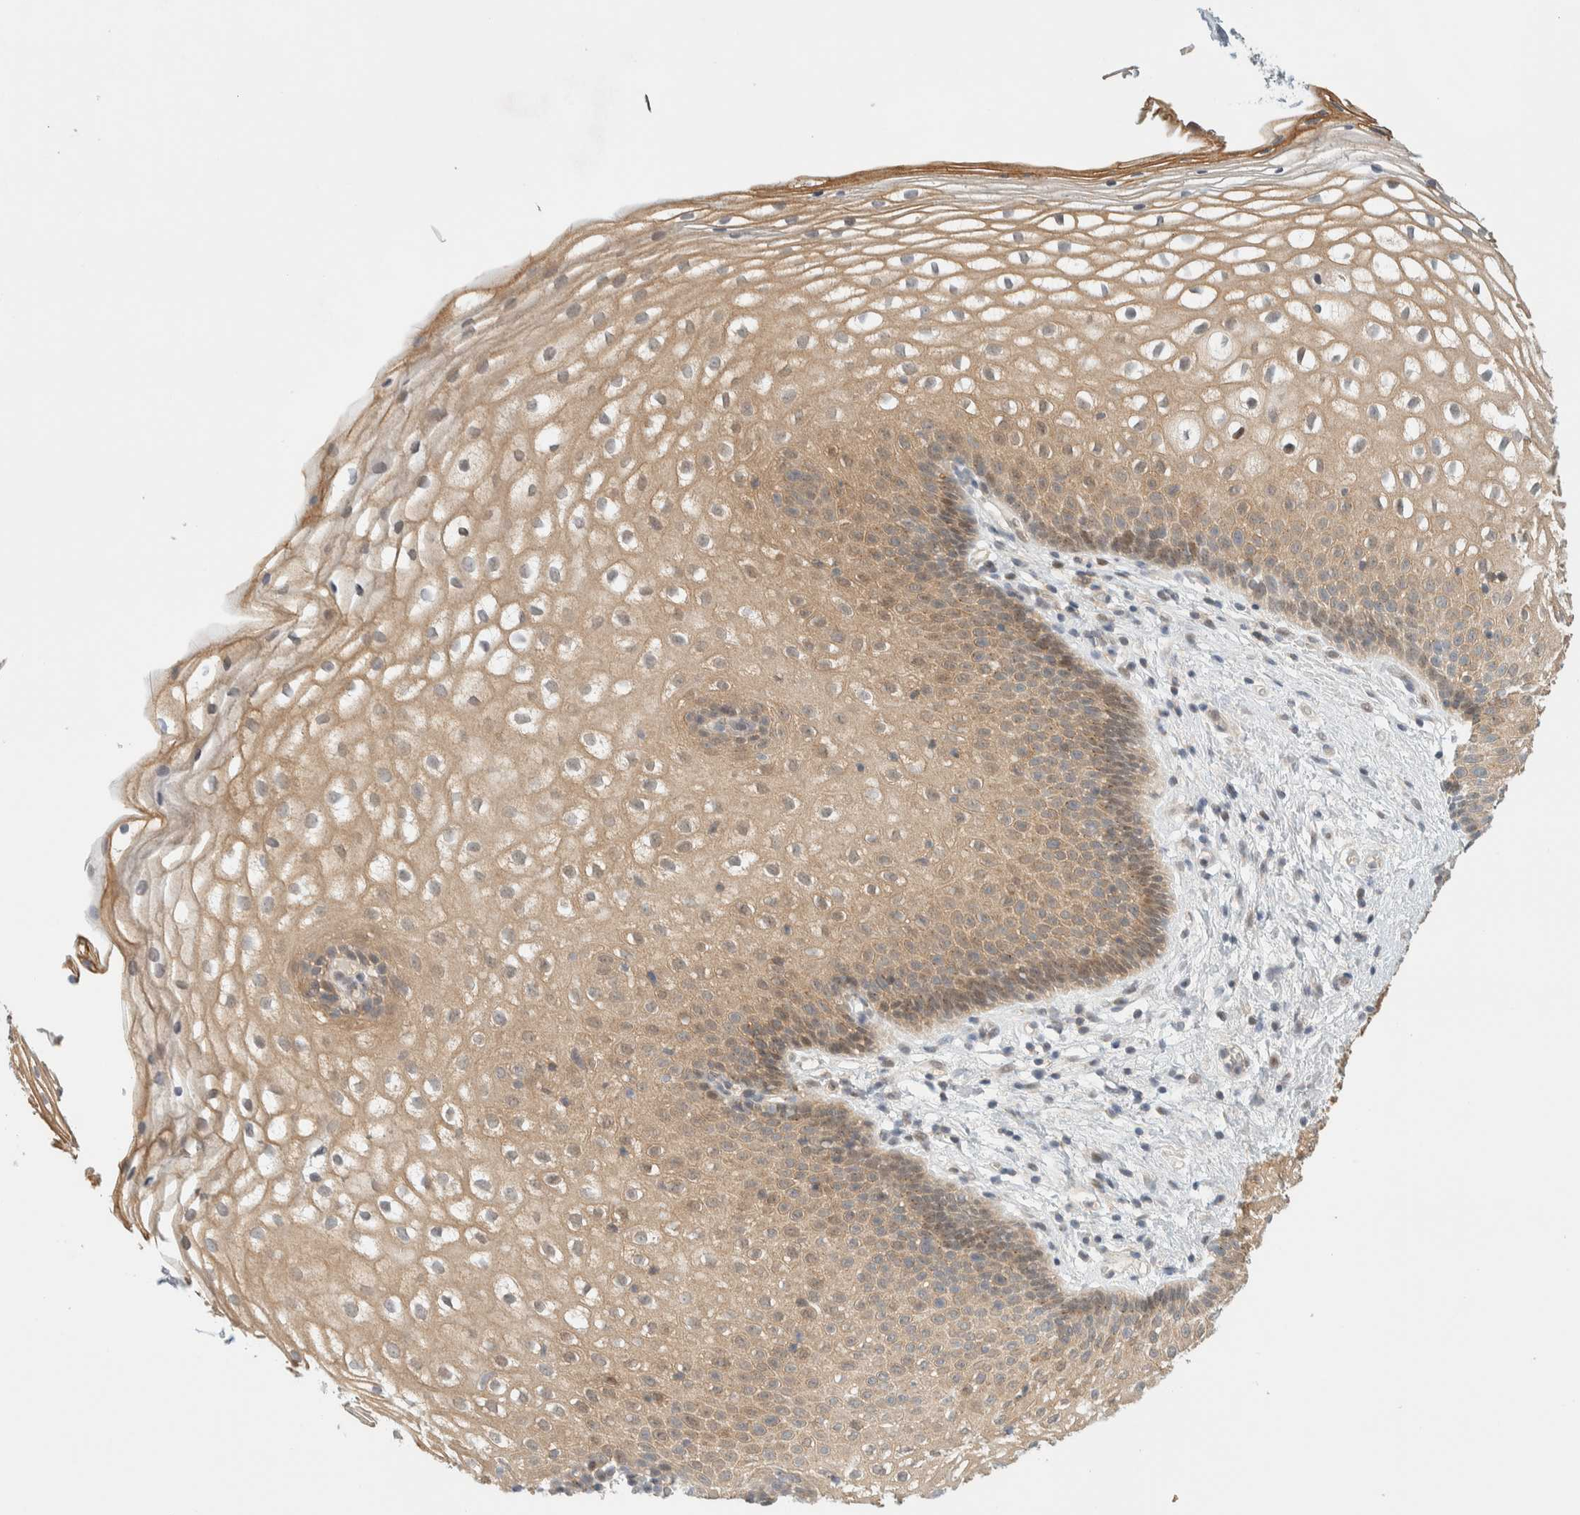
{"staining": {"intensity": "weak", "quantity": ">75%", "location": "cytoplasmic/membranous,nuclear"}, "tissue": "cervix", "cell_type": "Squamous epithelial cells", "image_type": "normal", "snomed": [{"axis": "morphology", "description": "Normal tissue, NOS"}, {"axis": "topography", "description": "Cervix"}], "caption": "Normal cervix reveals weak cytoplasmic/membranous,nuclear expression in approximately >75% of squamous epithelial cells.", "gene": "PCYT2", "patient": {"sex": "female", "age": 72}}